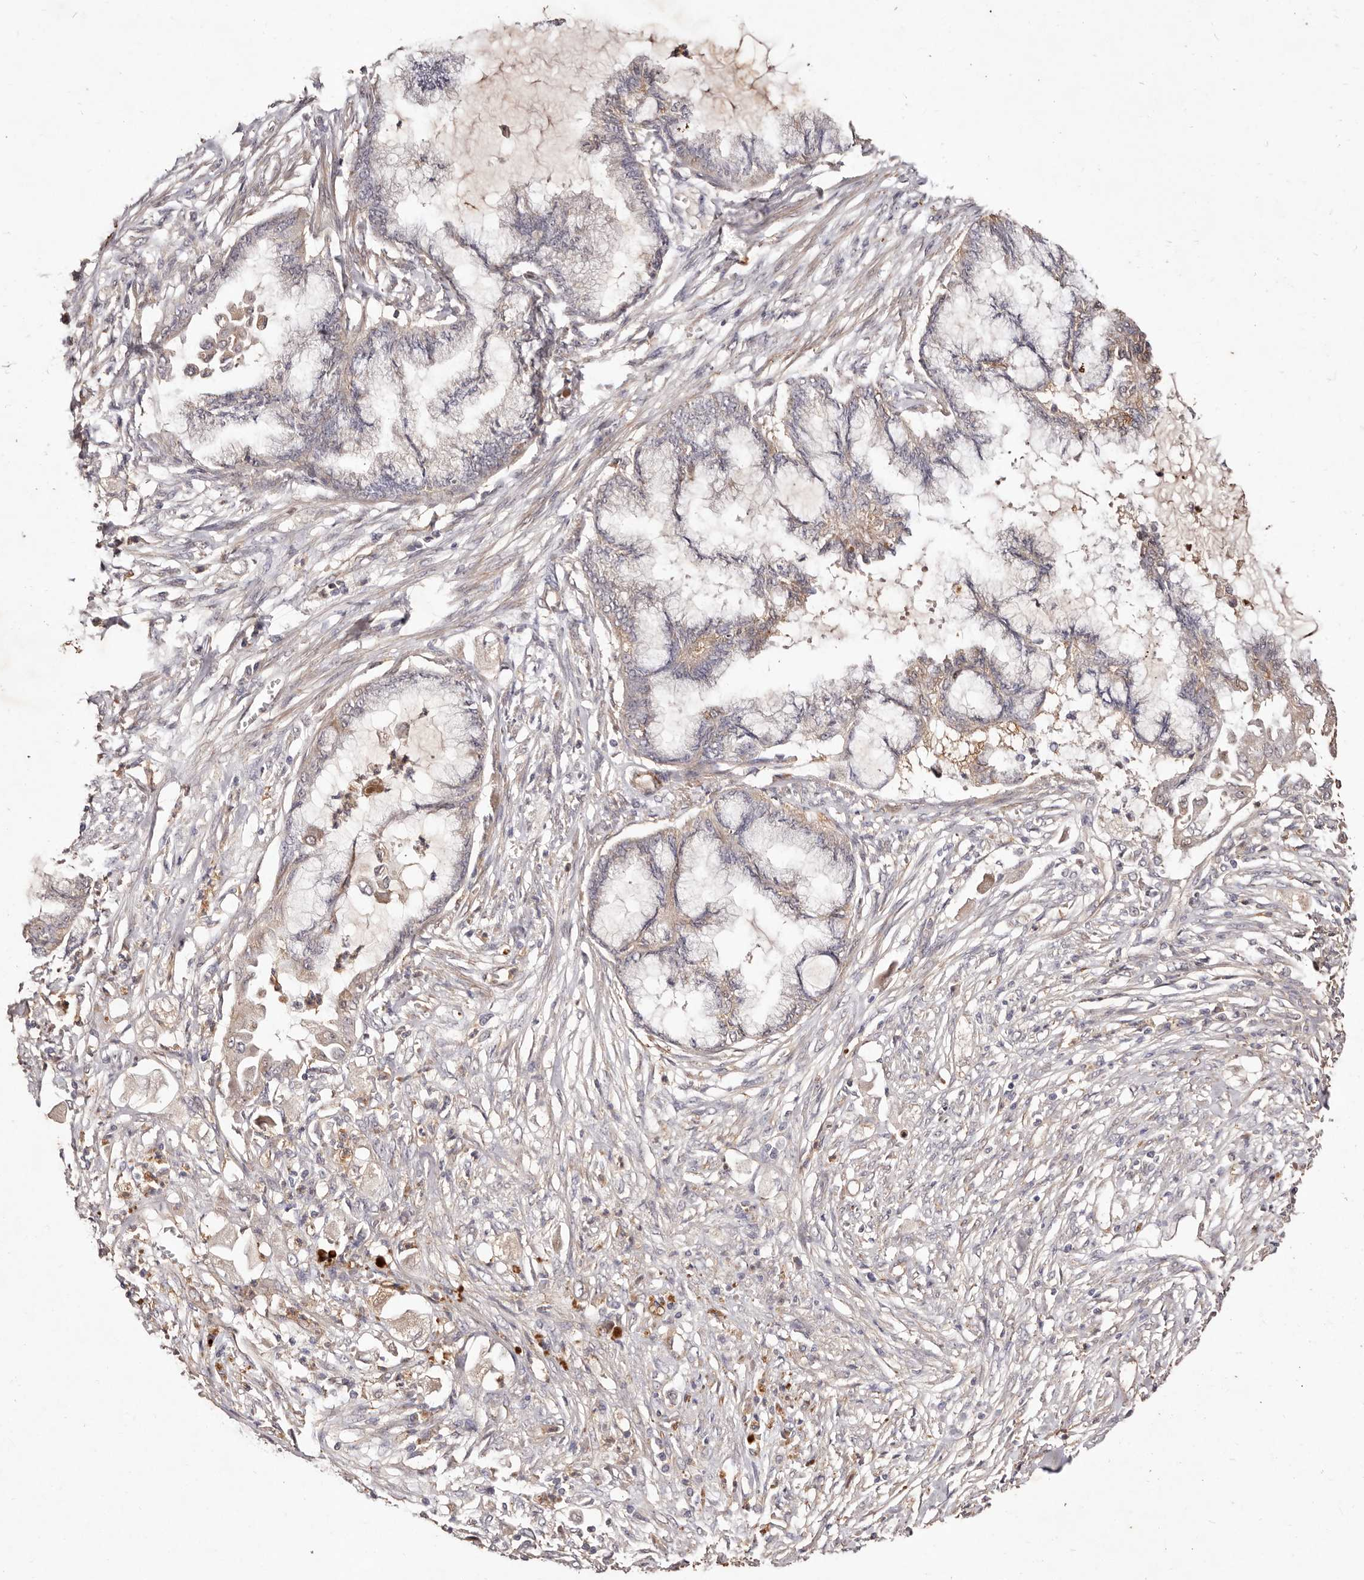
{"staining": {"intensity": "negative", "quantity": "none", "location": "none"}, "tissue": "endometrial cancer", "cell_type": "Tumor cells", "image_type": "cancer", "snomed": [{"axis": "morphology", "description": "Adenocarcinoma, NOS"}, {"axis": "topography", "description": "Endometrium"}], "caption": "High magnification brightfield microscopy of endometrial cancer stained with DAB (3,3'-diaminobenzidine) (brown) and counterstained with hematoxylin (blue): tumor cells show no significant expression. (DAB immunohistochemistry with hematoxylin counter stain).", "gene": "CCL14", "patient": {"sex": "female", "age": 86}}